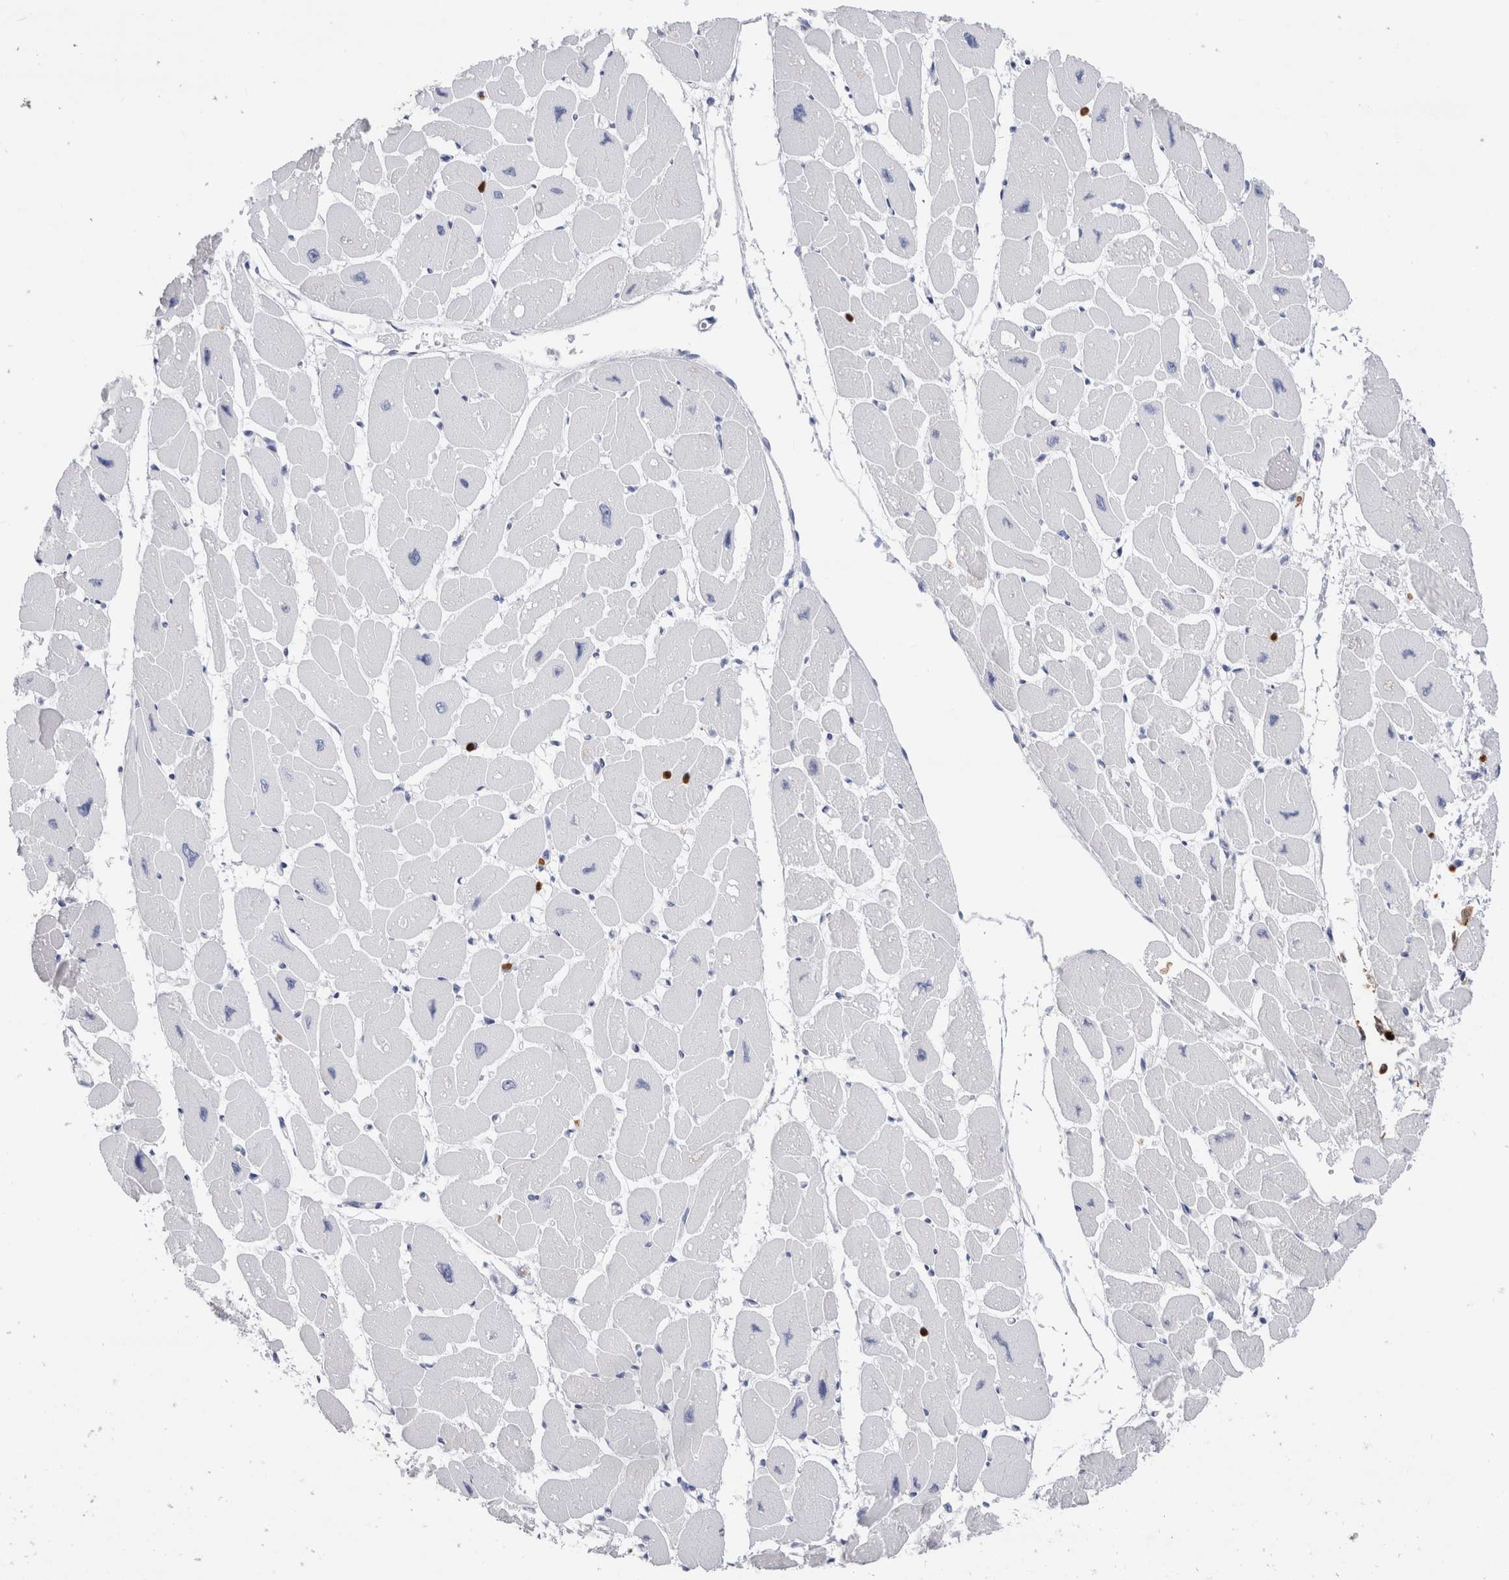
{"staining": {"intensity": "negative", "quantity": "none", "location": "none"}, "tissue": "heart muscle", "cell_type": "Cardiomyocytes", "image_type": "normal", "snomed": [{"axis": "morphology", "description": "Normal tissue, NOS"}, {"axis": "topography", "description": "Heart"}], "caption": "Protein analysis of unremarkable heart muscle displays no significant expression in cardiomyocytes. (Stains: DAB (3,3'-diaminobenzidine) immunohistochemistry with hematoxylin counter stain, Microscopy: brightfield microscopy at high magnification).", "gene": "SLC10A5", "patient": {"sex": "female", "age": 54}}